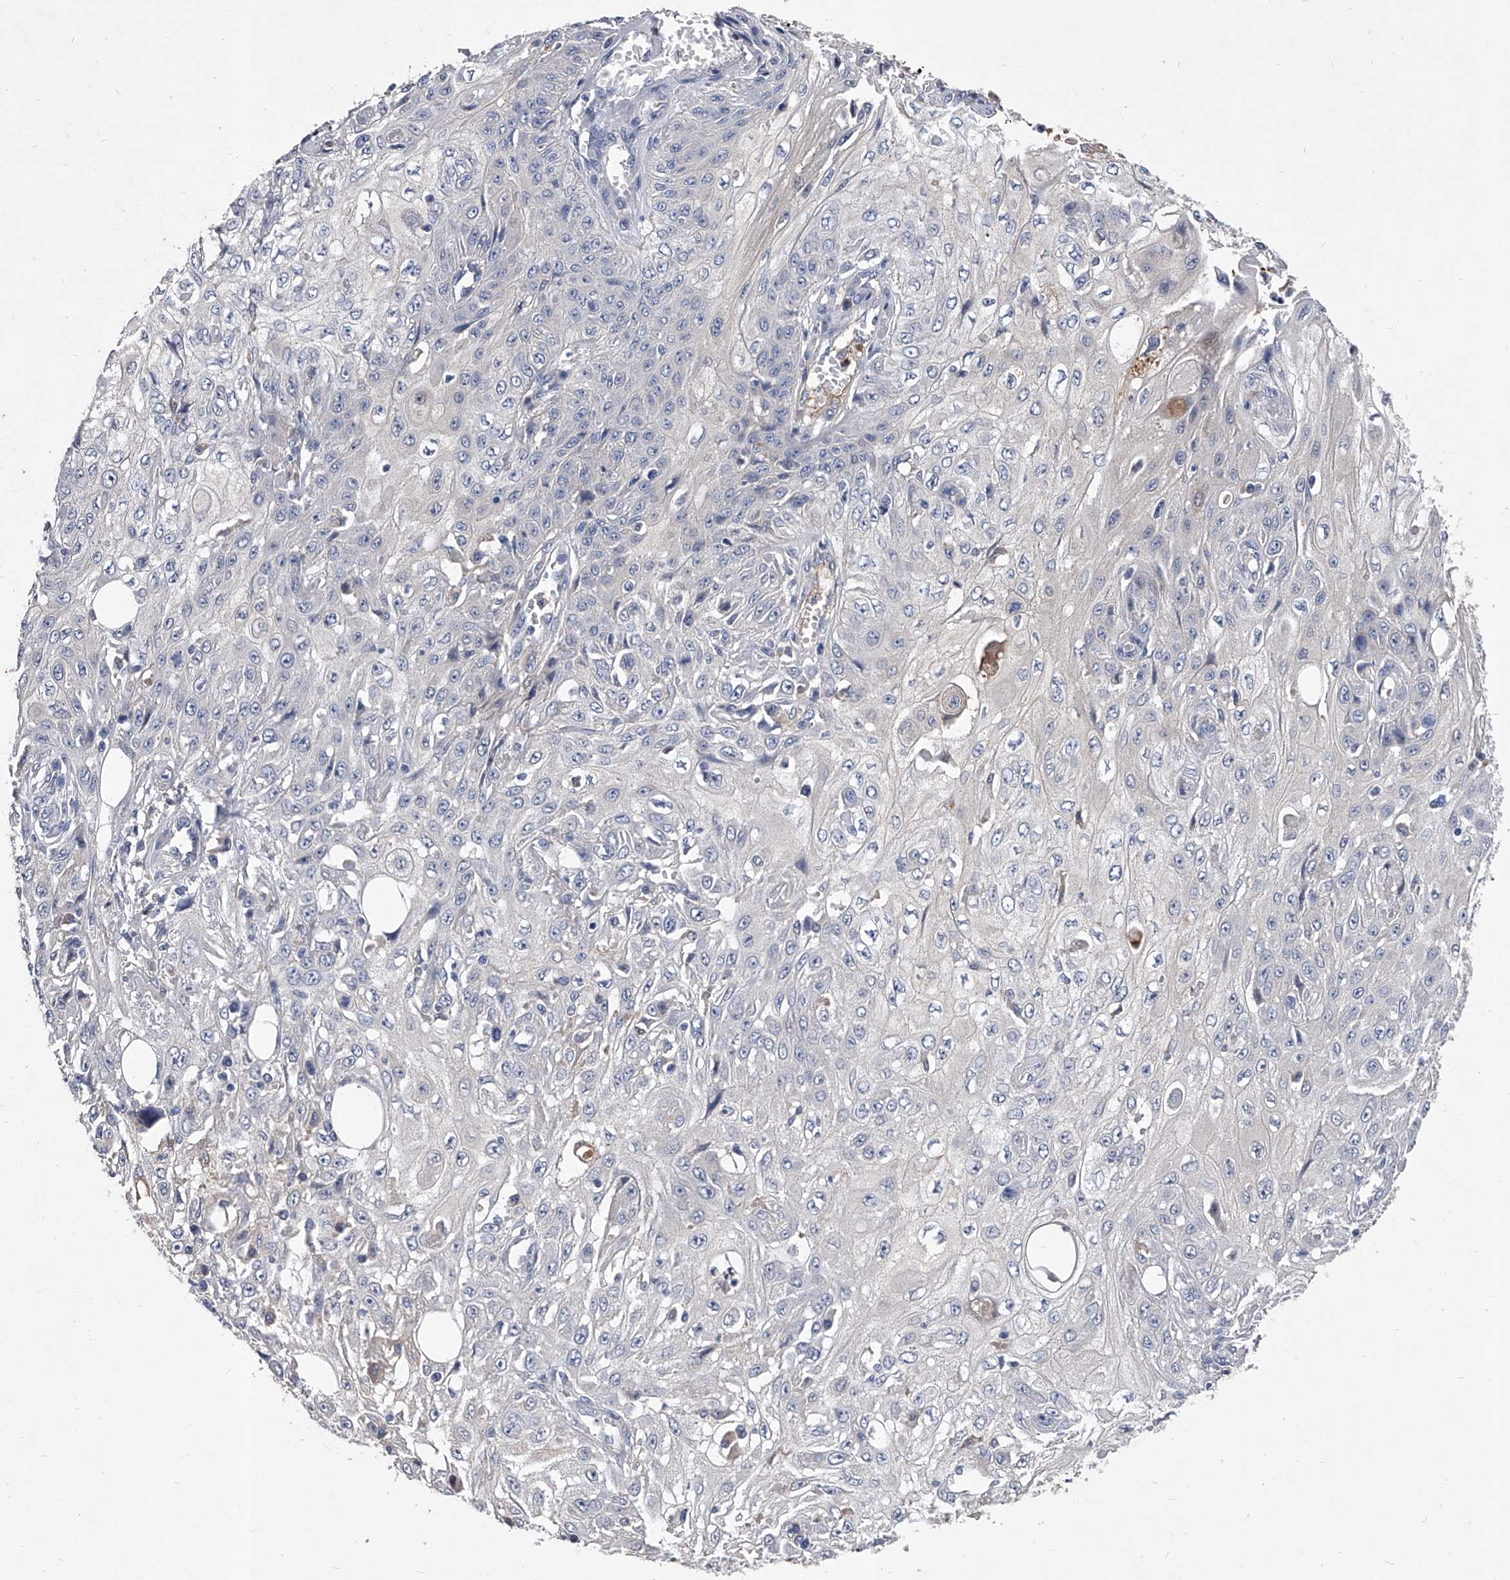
{"staining": {"intensity": "negative", "quantity": "none", "location": "none"}, "tissue": "skin cancer", "cell_type": "Tumor cells", "image_type": "cancer", "snomed": [{"axis": "morphology", "description": "Squamous cell carcinoma, NOS"}, {"axis": "morphology", "description": "Squamous cell carcinoma, metastatic, NOS"}, {"axis": "topography", "description": "Skin"}, {"axis": "topography", "description": "Lymph node"}], "caption": "Protein analysis of squamous cell carcinoma (skin) demonstrates no significant positivity in tumor cells. (DAB IHC, high magnification).", "gene": "C5", "patient": {"sex": "male", "age": 75}}